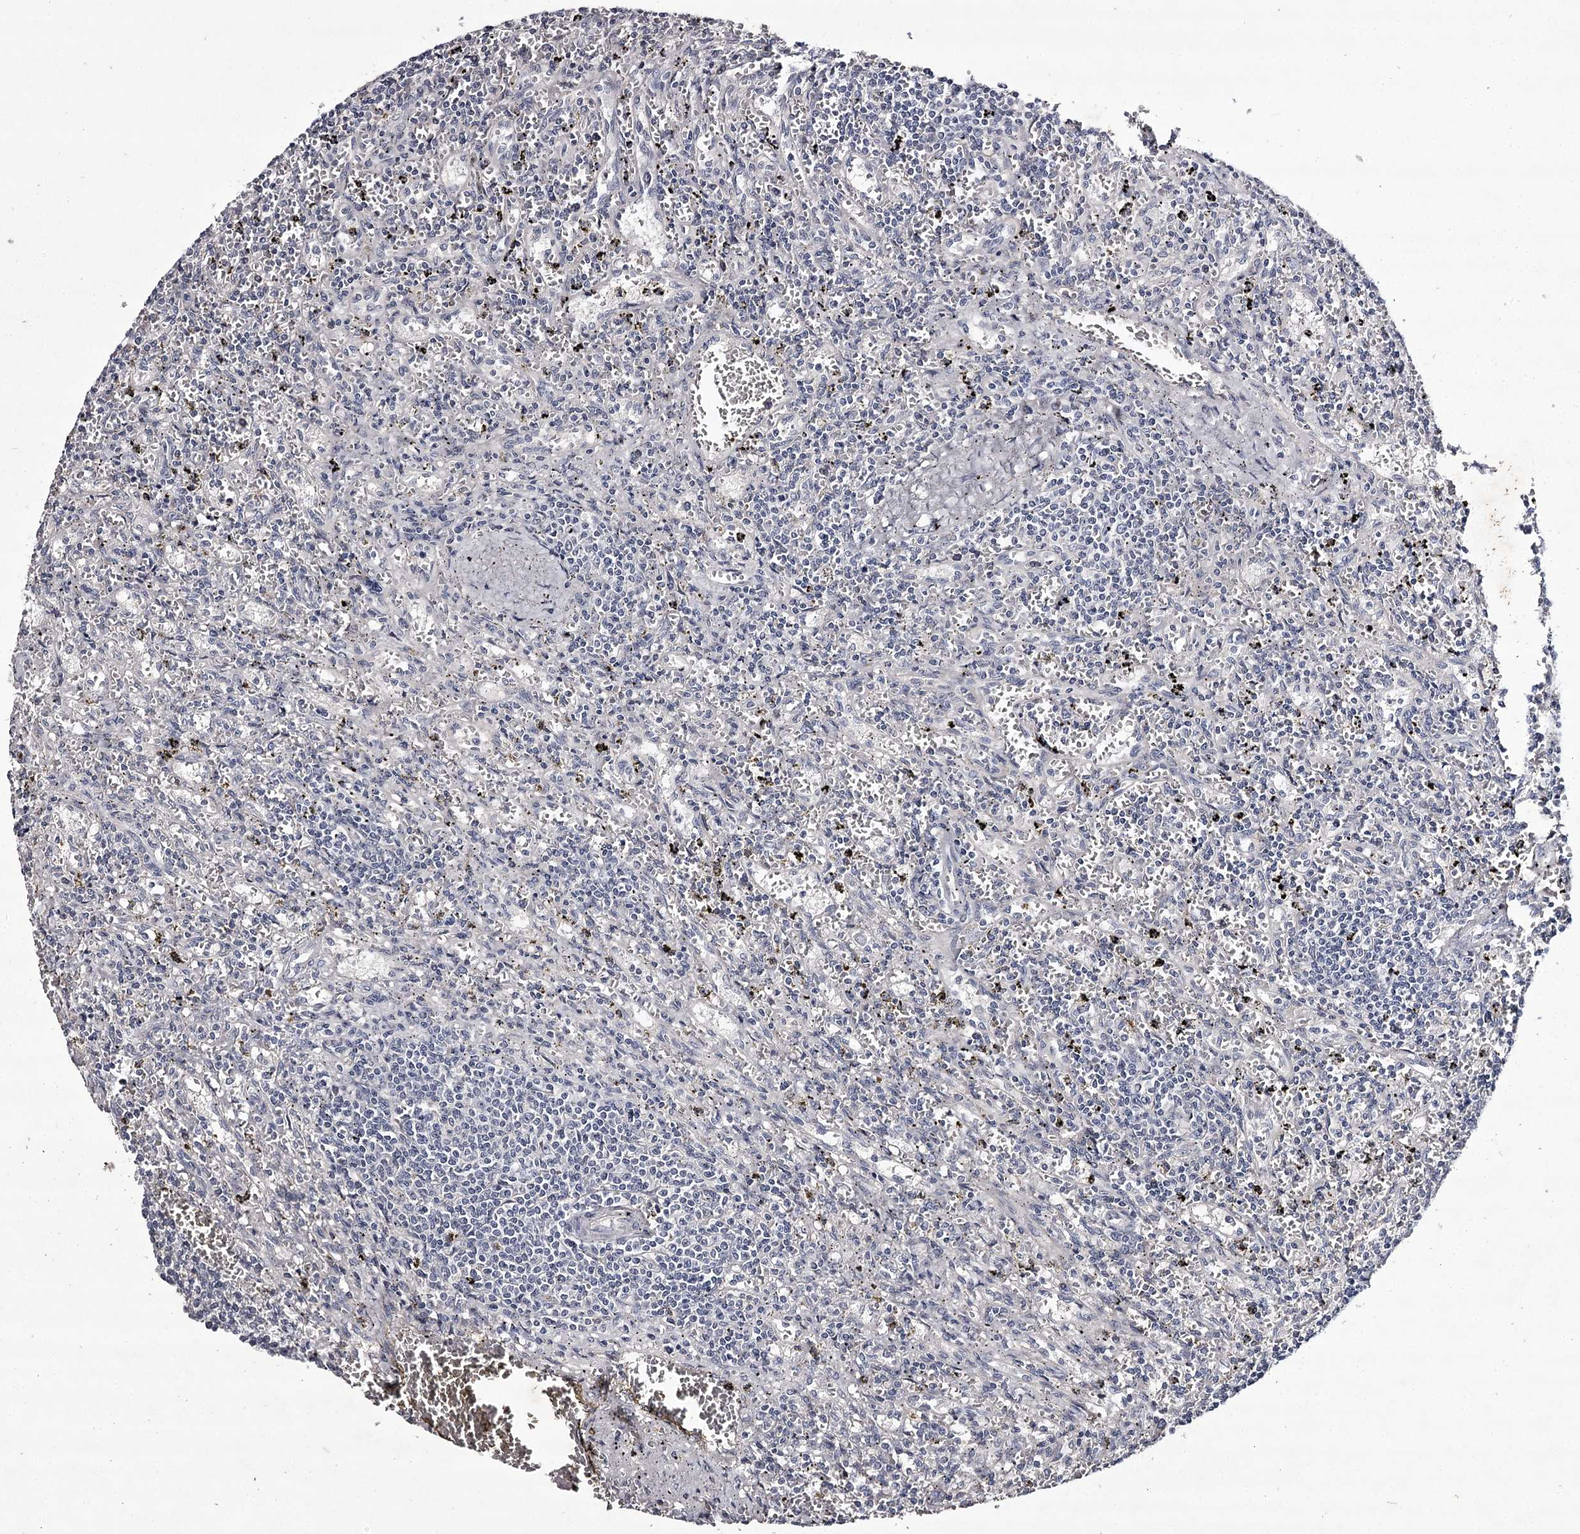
{"staining": {"intensity": "negative", "quantity": "none", "location": "none"}, "tissue": "lymphoma", "cell_type": "Tumor cells", "image_type": "cancer", "snomed": [{"axis": "morphology", "description": "Malignant lymphoma, non-Hodgkin's type, Low grade"}, {"axis": "topography", "description": "Spleen"}], "caption": "Immunohistochemistry (IHC) micrograph of neoplastic tissue: human lymphoma stained with DAB reveals no significant protein staining in tumor cells.", "gene": "PRM2", "patient": {"sex": "male", "age": 76}}